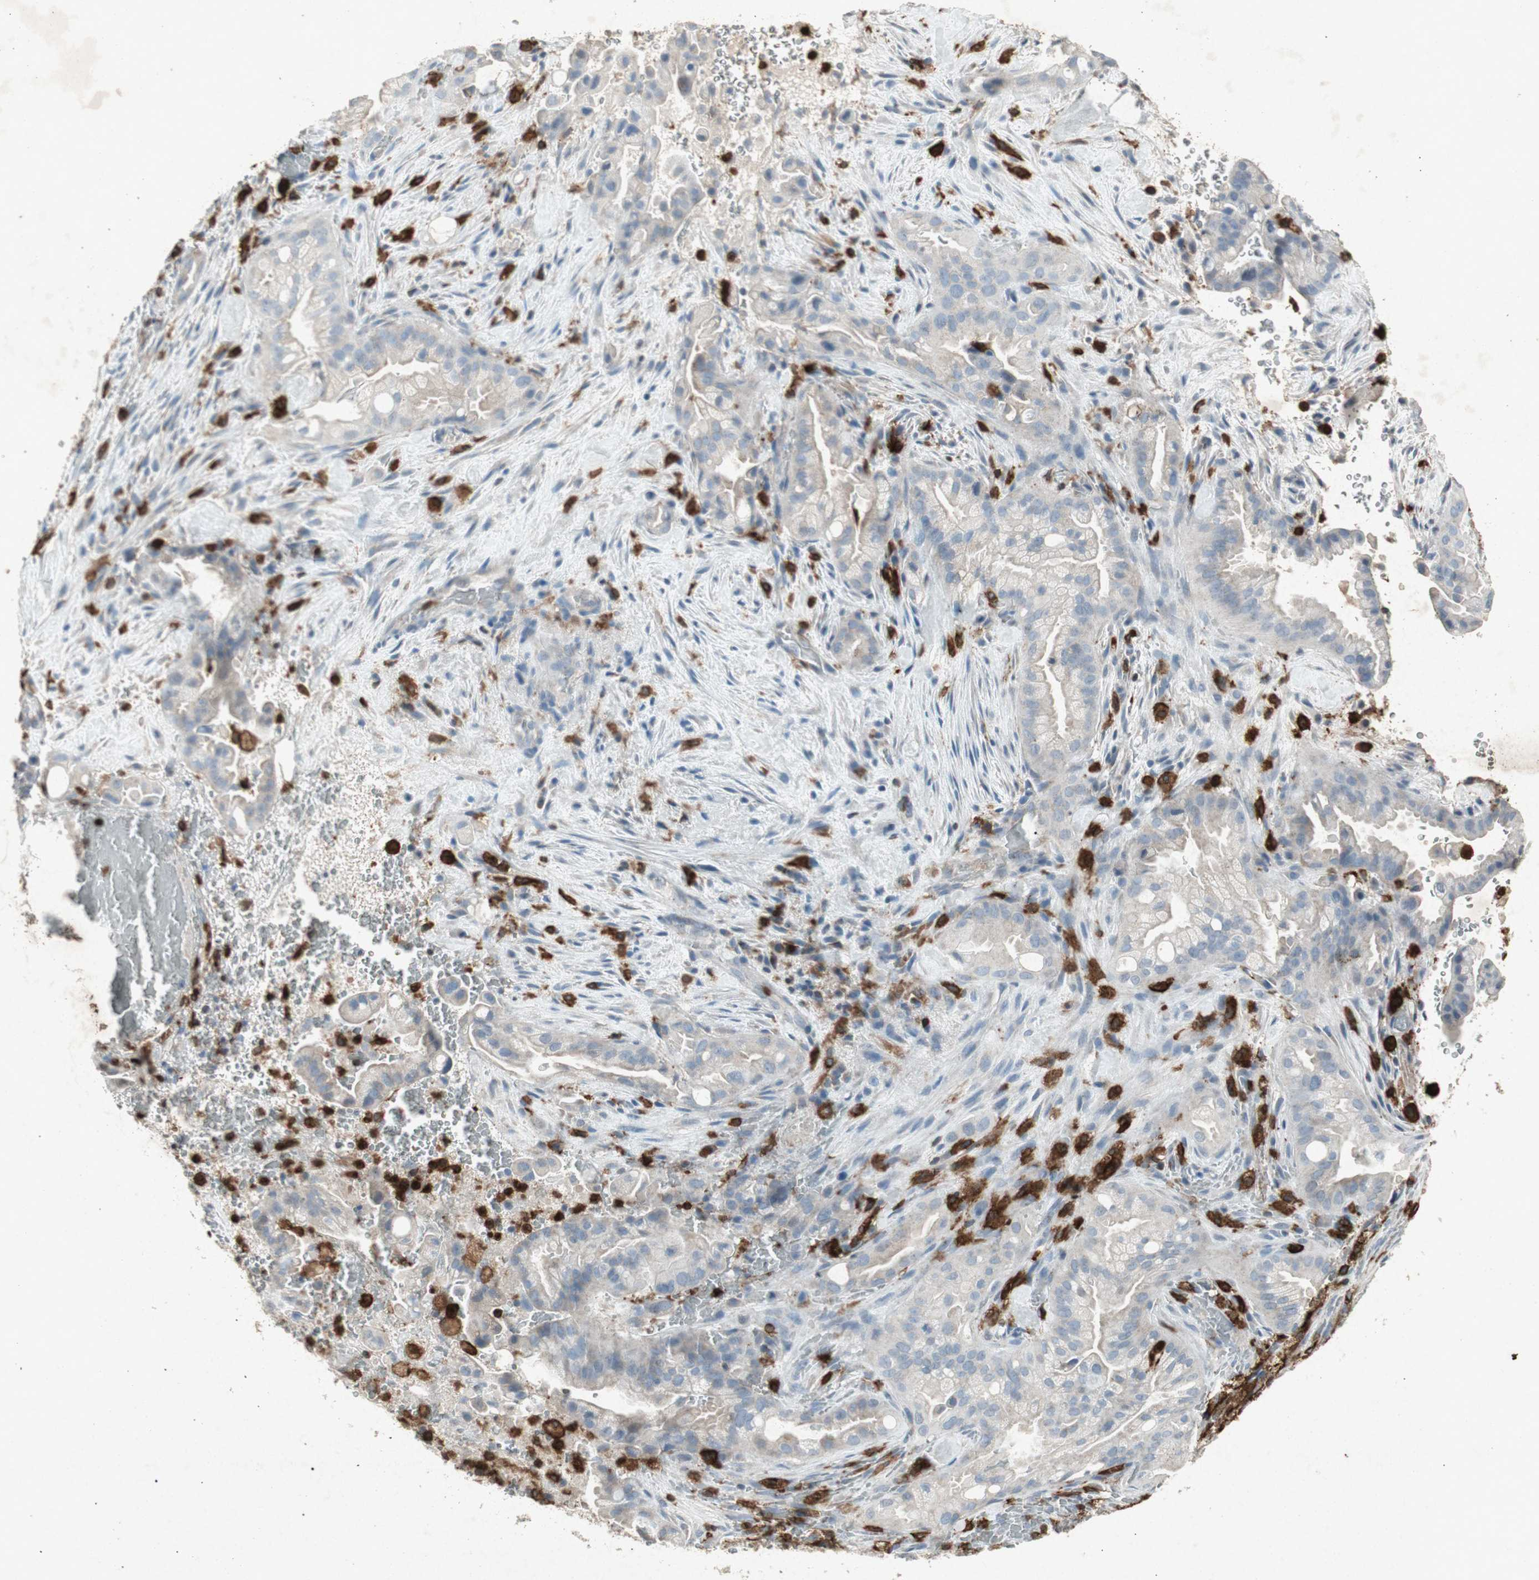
{"staining": {"intensity": "weak", "quantity": "25%-75%", "location": "cytoplasmic/membranous"}, "tissue": "liver cancer", "cell_type": "Tumor cells", "image_type": "cancer", "snomed": [{"axis": "morphology", "description": "Cholangiocarcinoma"}, {"axis": "topography", "description": "Liver"}], "caption": "Human liver cancer (cholangiocarcinoma) stained with a protein marker exhibits weak staining in tumor cells.", "gene": "TYROBP", "patient": {"sex": "female", "age": 68}}